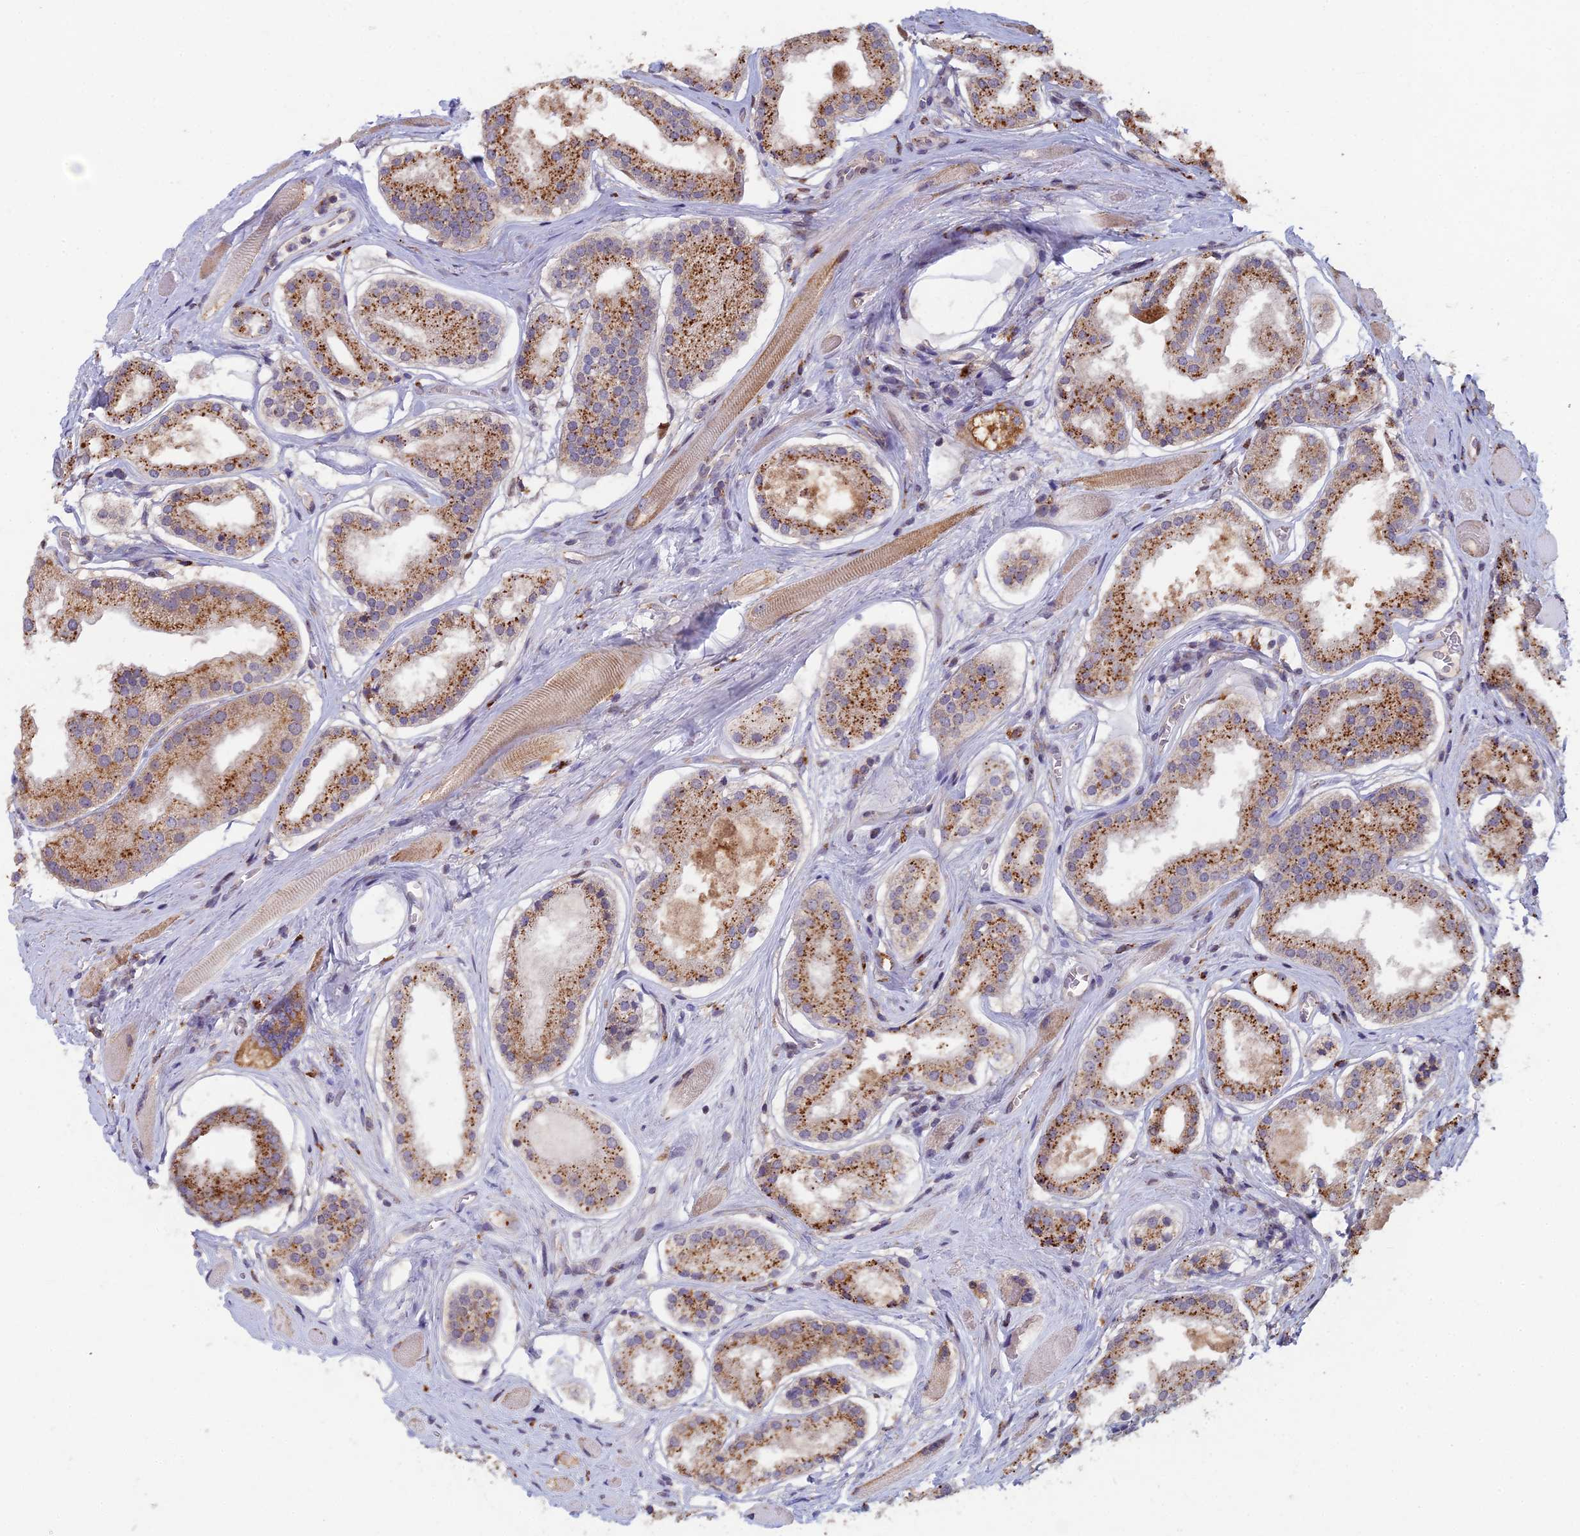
{"staining": {"intensity": "moderate", "quantity": ">75%", "location": "cytoplasmic/membranous"}, "tissue": "prostate cancer", "cell_type": "Tumor cells", "image_type": "cancer", "snomed": [{"axis": "morphology", "description": "Adenocarcinoma, High grade"}, {"axis": "topography", "description": "Prostate"}], "caption": "This micrograph reveals IHC staining of human prostate cancer (high-grade adenocarcinoma), with medium moderate cytoplasmic/membranous staining in approximately >75% of tumor cells.", "gene": "FOXS1", "patient": {"sex": "male", "age": 67}}